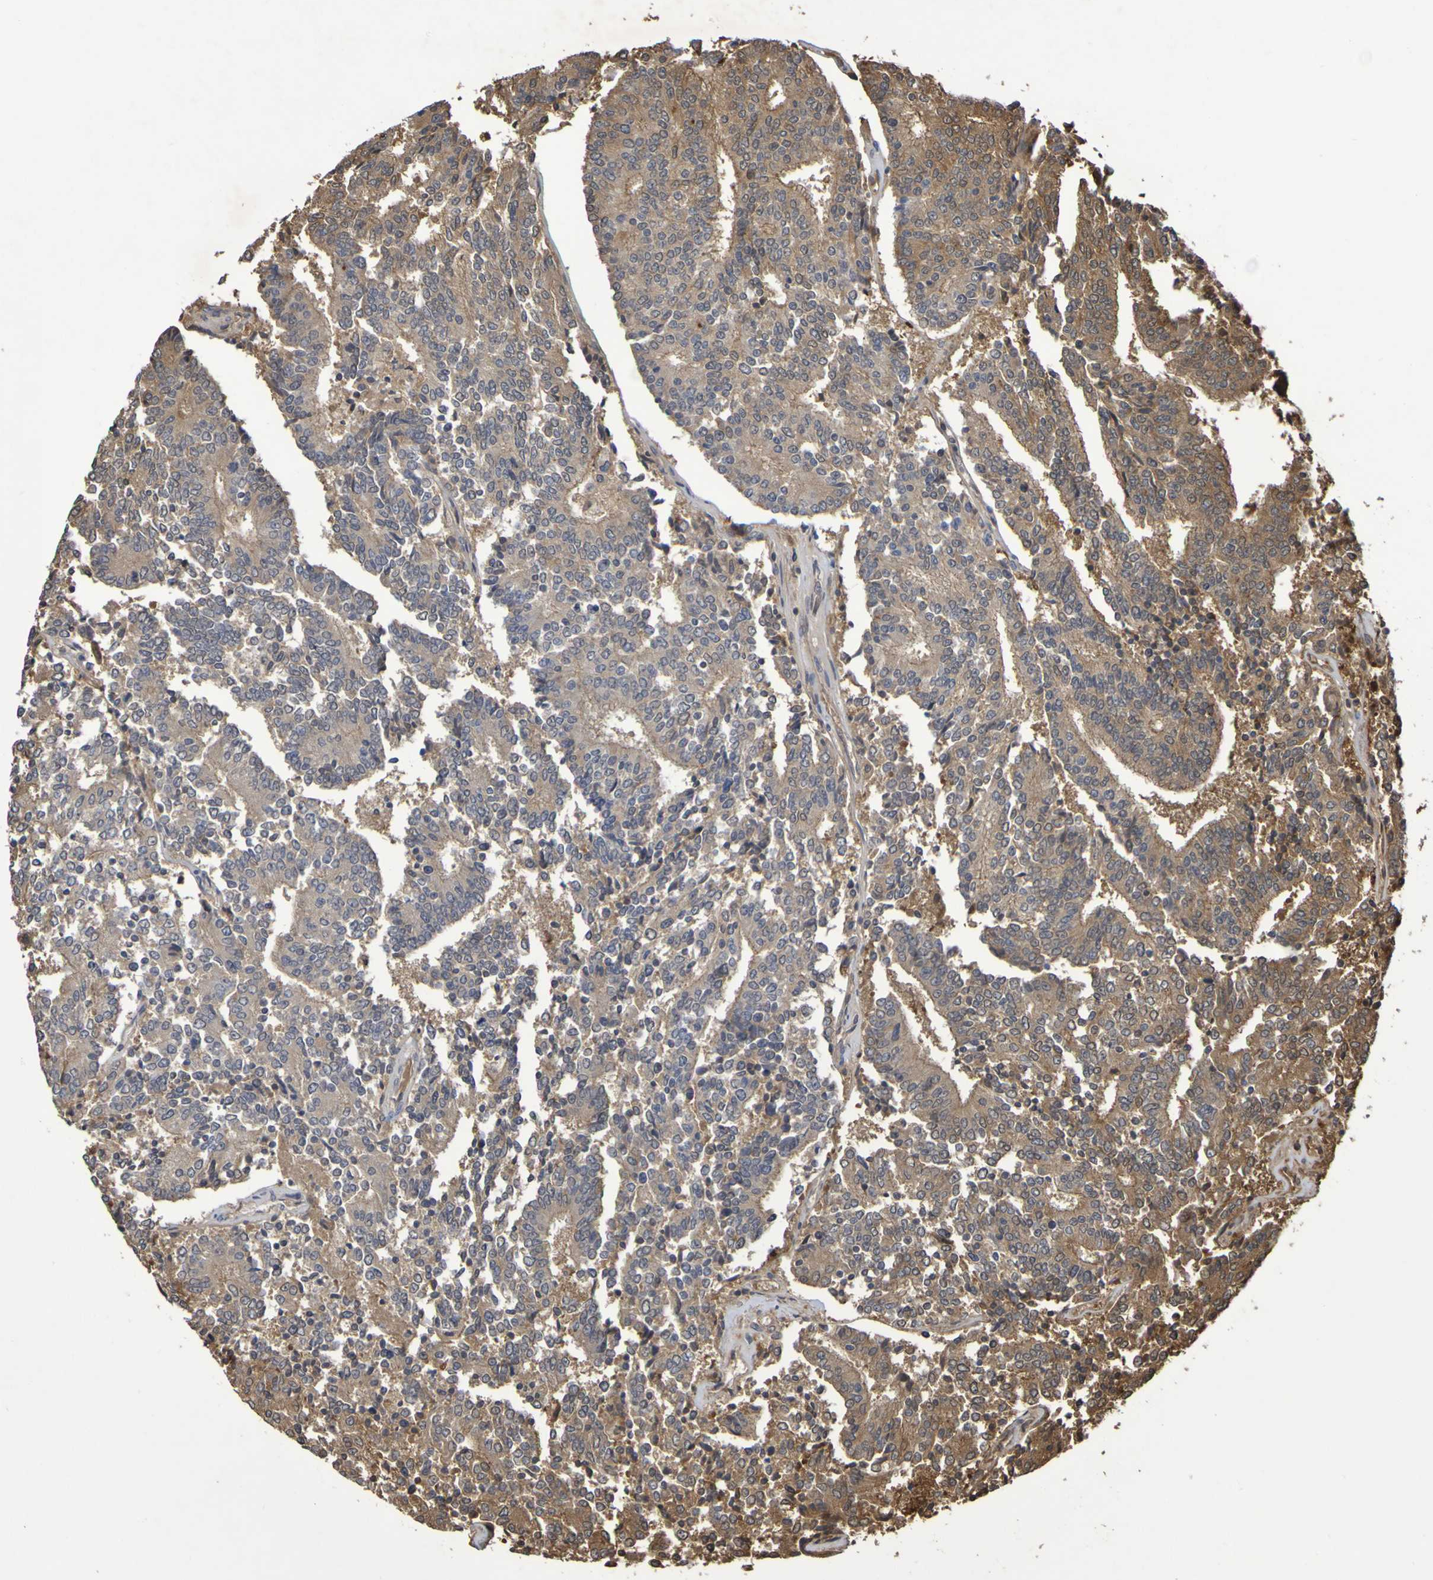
{"staining": {"intensity": "moderate", "quantity": ">75%", "location": "cytoplasmic/membranous"}, "tissue": "prostate cancer", "cell_type": "Tumor cells", "image_type": "cancer", "snomed": [{"axis": "morphology", "description": "Normal tissue, NOS"}, {"axis": "morphology", "description": "Adenocarcinoma, High grade"}, {"axis": "topography", "description": "Prostate"}, {"axis": "topography", "description": "Seminal veicle"}], "caption": "This micrograph reveals prostate cancer stained with immunohistochemistry (IHC) to label a protein in brown. The cytoplasmic/membranous of tumor cells show moderate positivity for the protein. Nuclei are counter-stained blue.", "gene": "SERPINB6", "patient": {"sex": "male", "age": 55}}